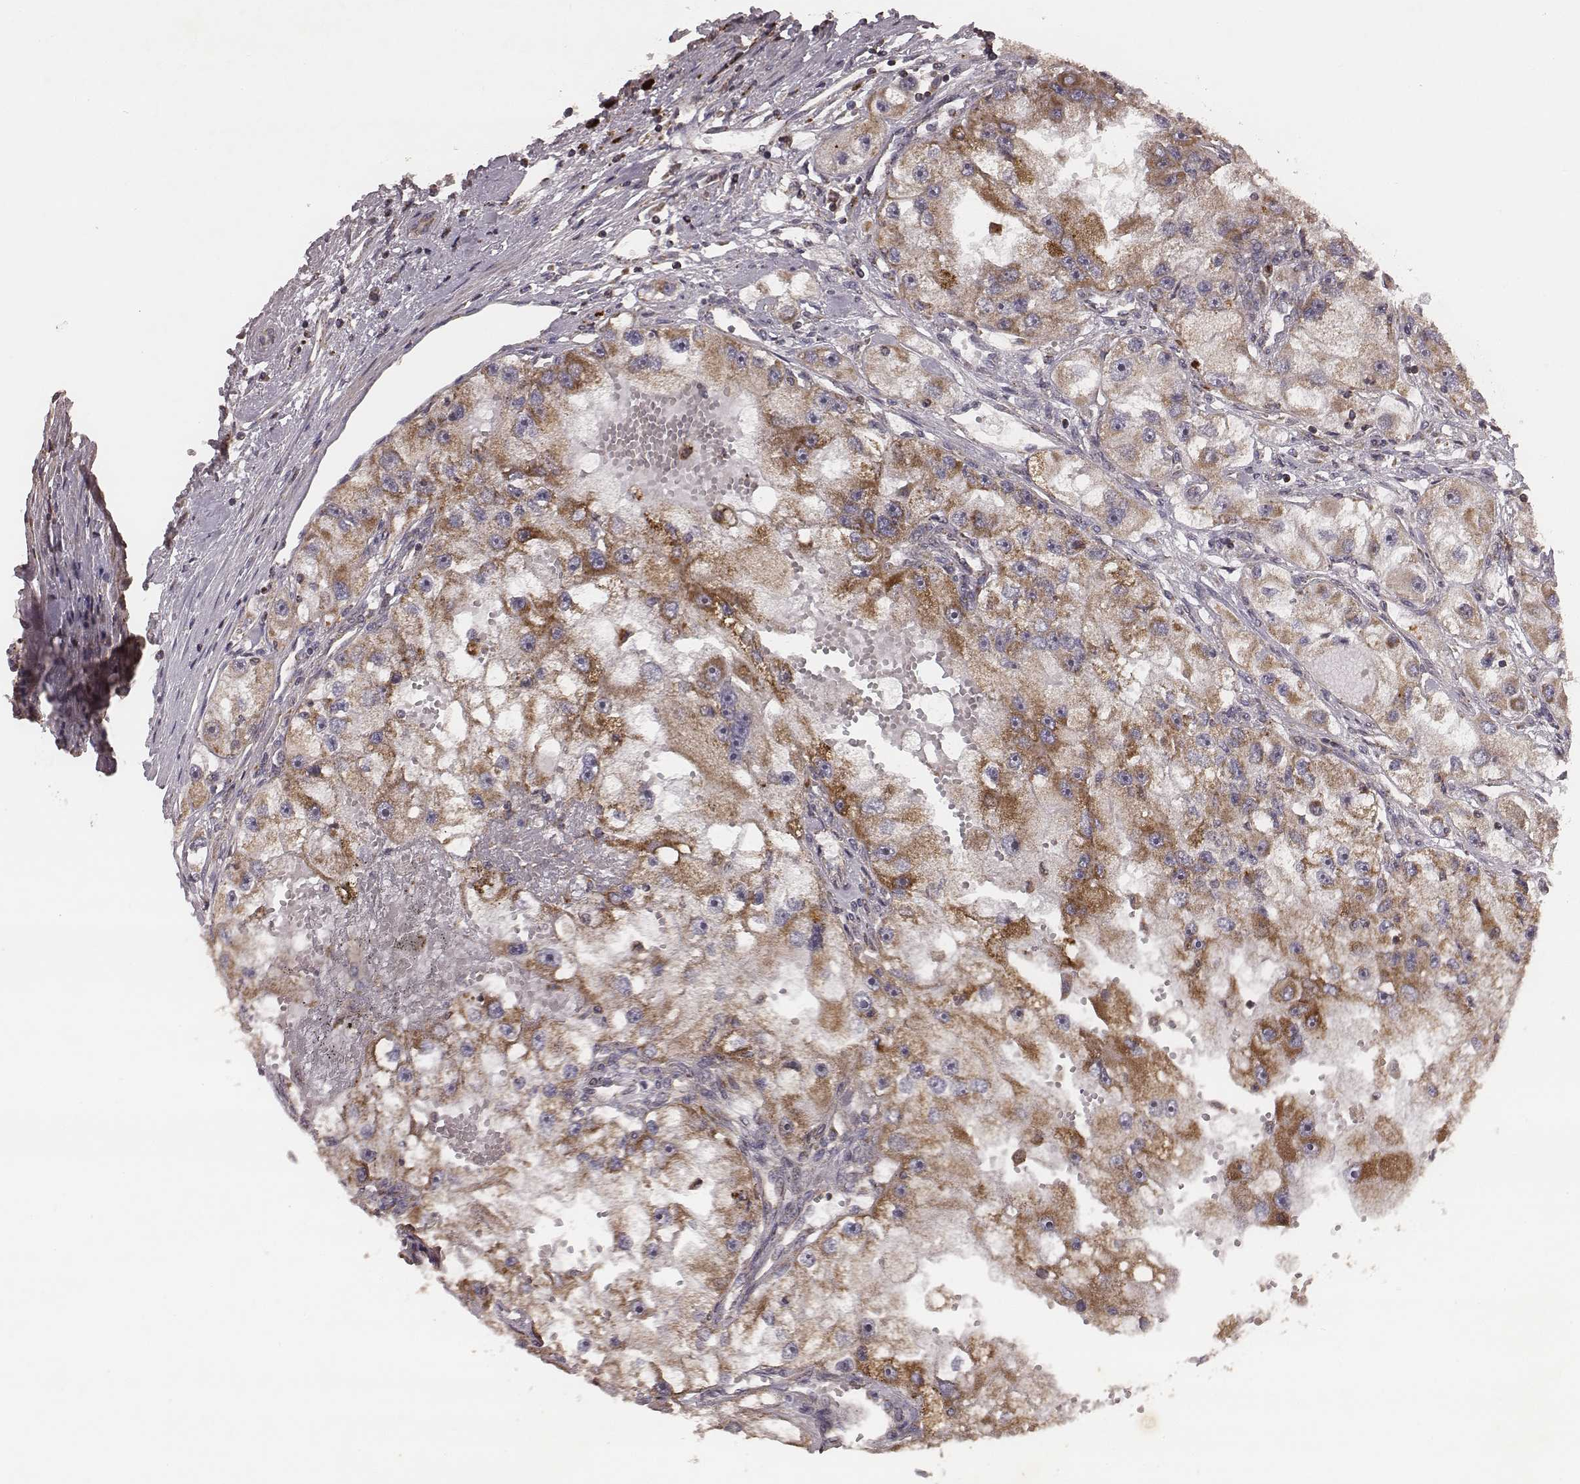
{"staining": {"intensity": "moderate", "quantity": "25%-75%", "location": "cytoplasmic/membranous"}, "tissue": "renal cancer", "cell_type": "Tumor cells", "image_type": "cancer", "snomed": [{"axis": "morphology", "description": "Adenocarcinoma, NOS"}, {"axis": "topography", "description": "Kidney"}], "caption": "Adenocarcinoma (renal) stained with a protein marker exhibits moderate staining in tumor cells.", "gene": "ZDHHC21", "patient": {"sex": "male", "age": 63}}